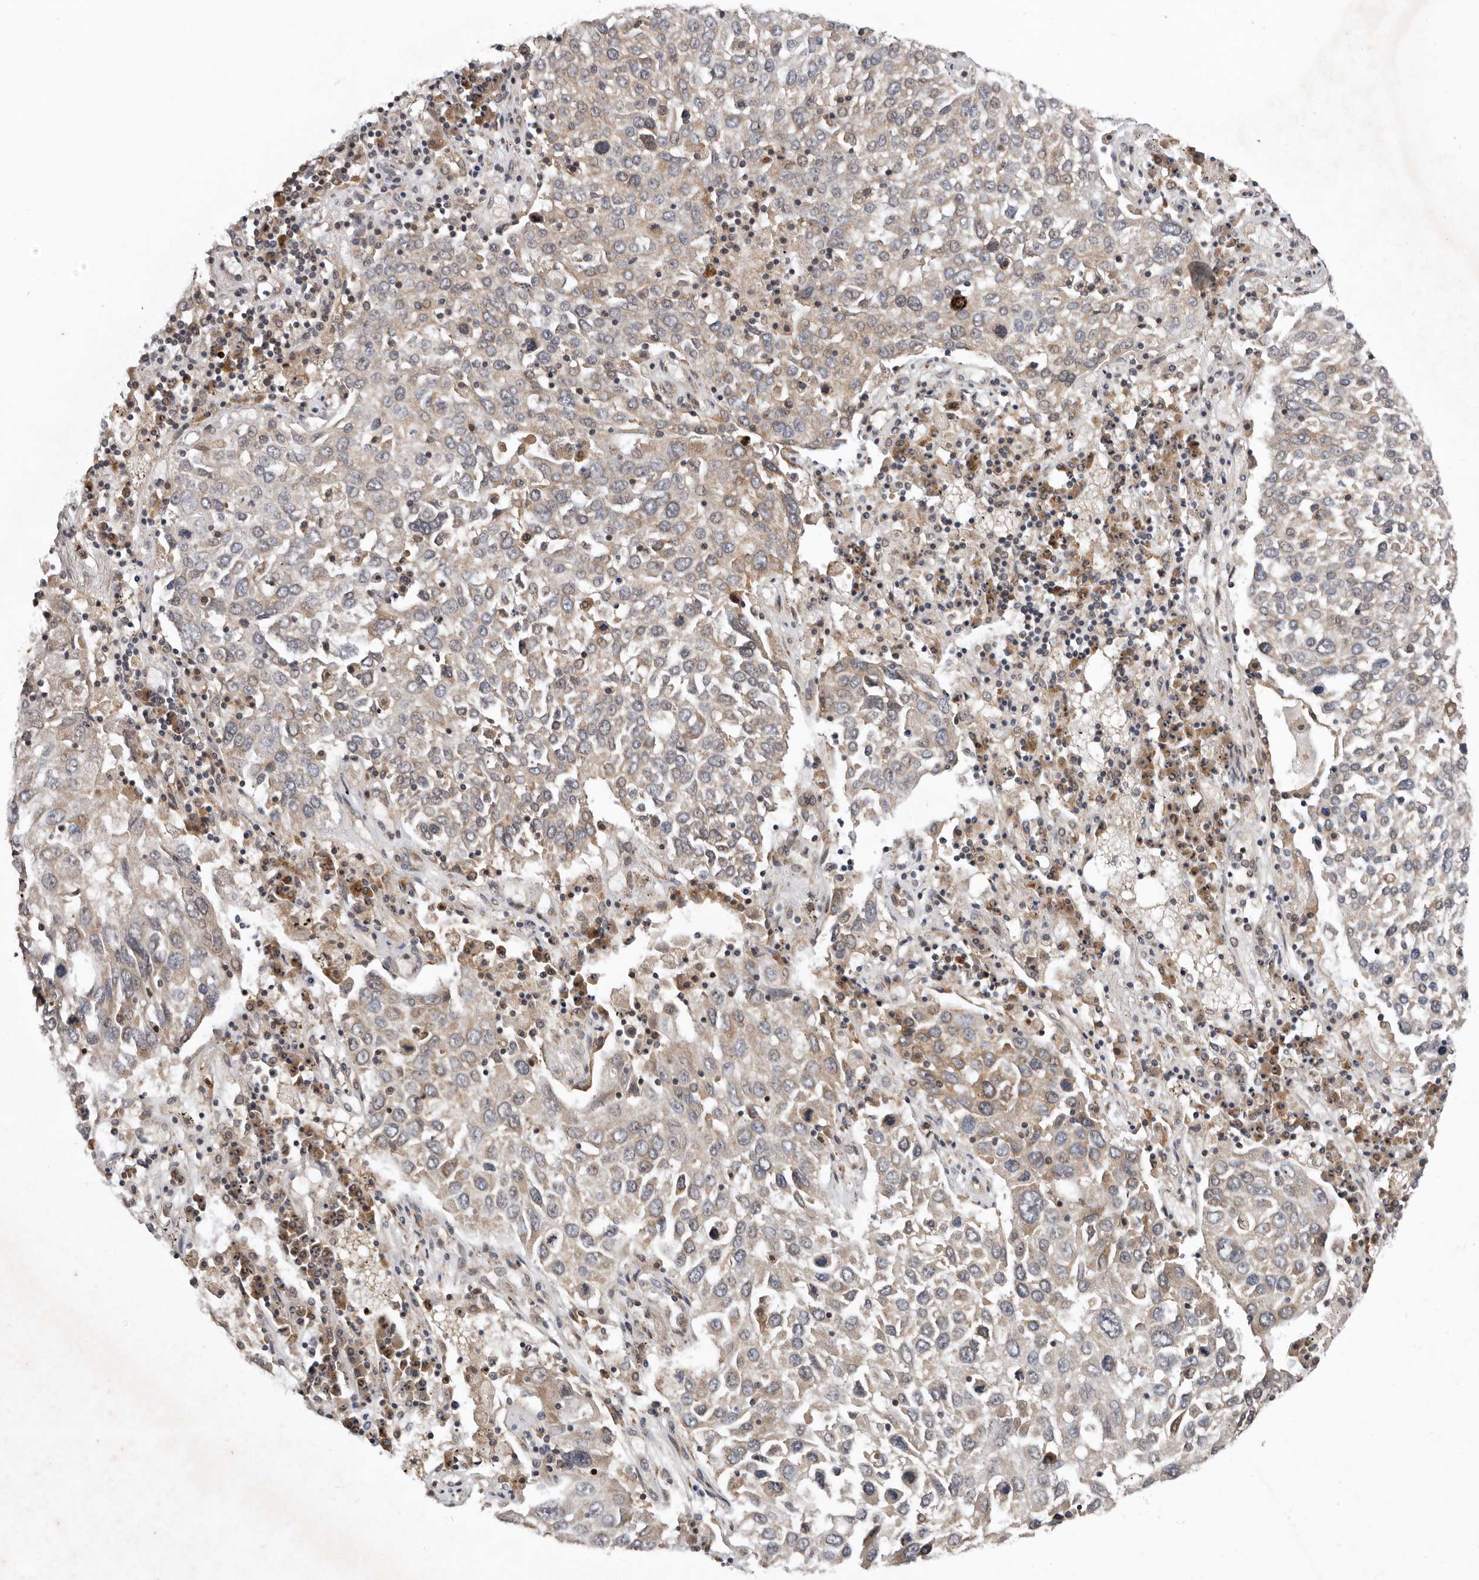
{"staining": {"intensity": "weak", "quantity": "<25%", "location": "cytoplasmic/membranous"}, "tissue": "lung cancer", "cell_type": "Tumor cells", "image_type": "cancer", "snomed": [{"axis": "morphology", "description": "Squamous cell carcinoma, NOS"}, {"axis": "topography", "description": "Lung"}], "caption": "IHC histopathology image of neoplastic tissue: lung cancer (squamous cell carcinoma) stained with DAB (3,3'-diaminobenzidine) demonstrates no significant protein positivity in tumor cells.", "gene": "CHML", "patient": {"sex": "male", "age": 65}}